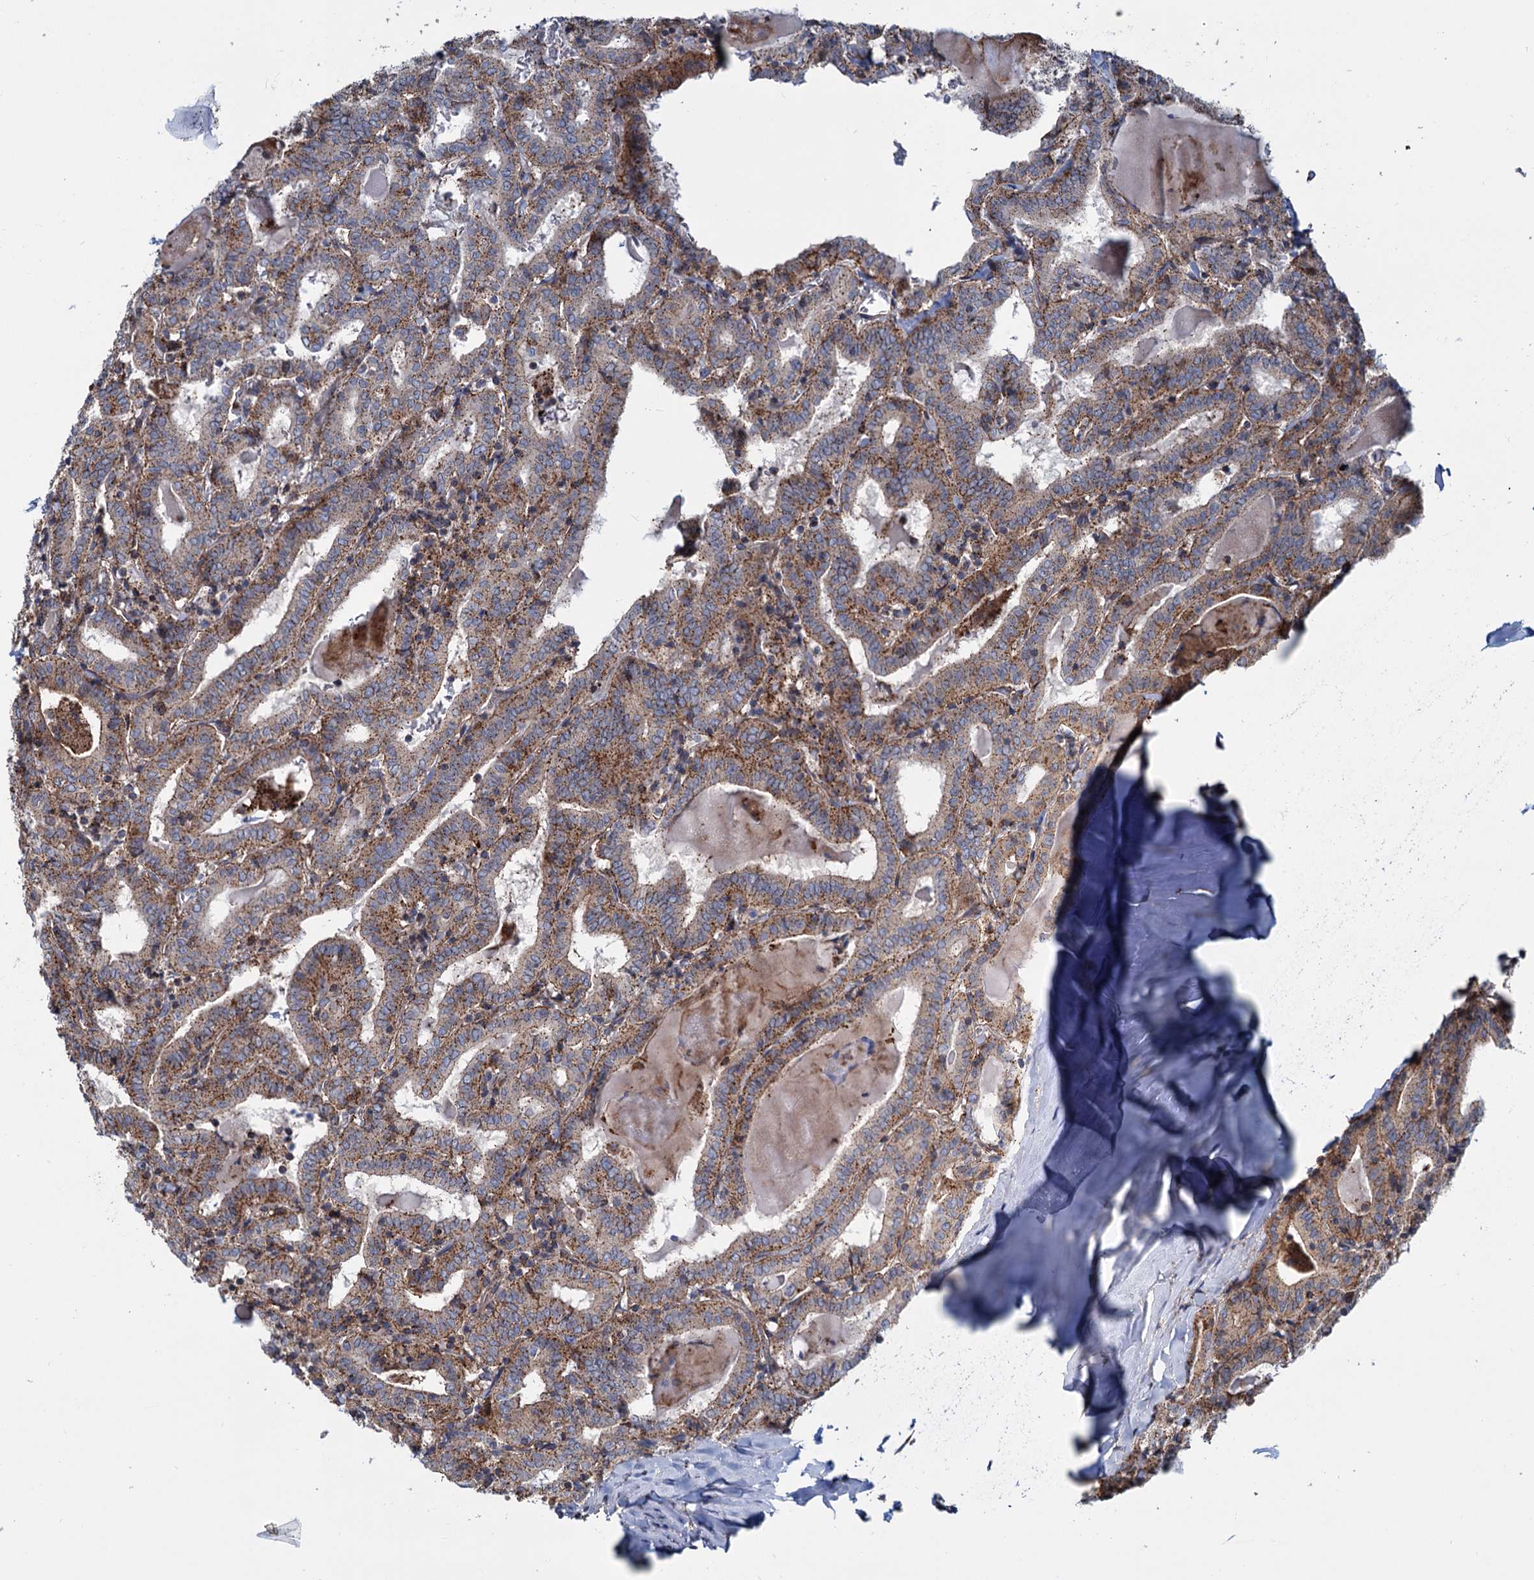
{"staining": {"intensity": "moderate", "quantity": ">75%", "location": "cytoplasmic/membranous"}, "tissue": "thyroid cancer", "cell_type": "Tumor cells", "image_type": "cancer", "snomed": [{"axis": "morphology", "description": "Papillary adenocarcinoma, NOS"}, {"axis": "topography", "description": "Thyroid gland"}], "caption": "The photomicrograph demonstrates immunohistochemical staining of thyroid papillary adenocarcinoma. There is moderate cytoplasmic/membranous staining is present in about >75% of tumor cells.", "gene": "PSEN1", "patient": {"sex": "female", "age": 72}}